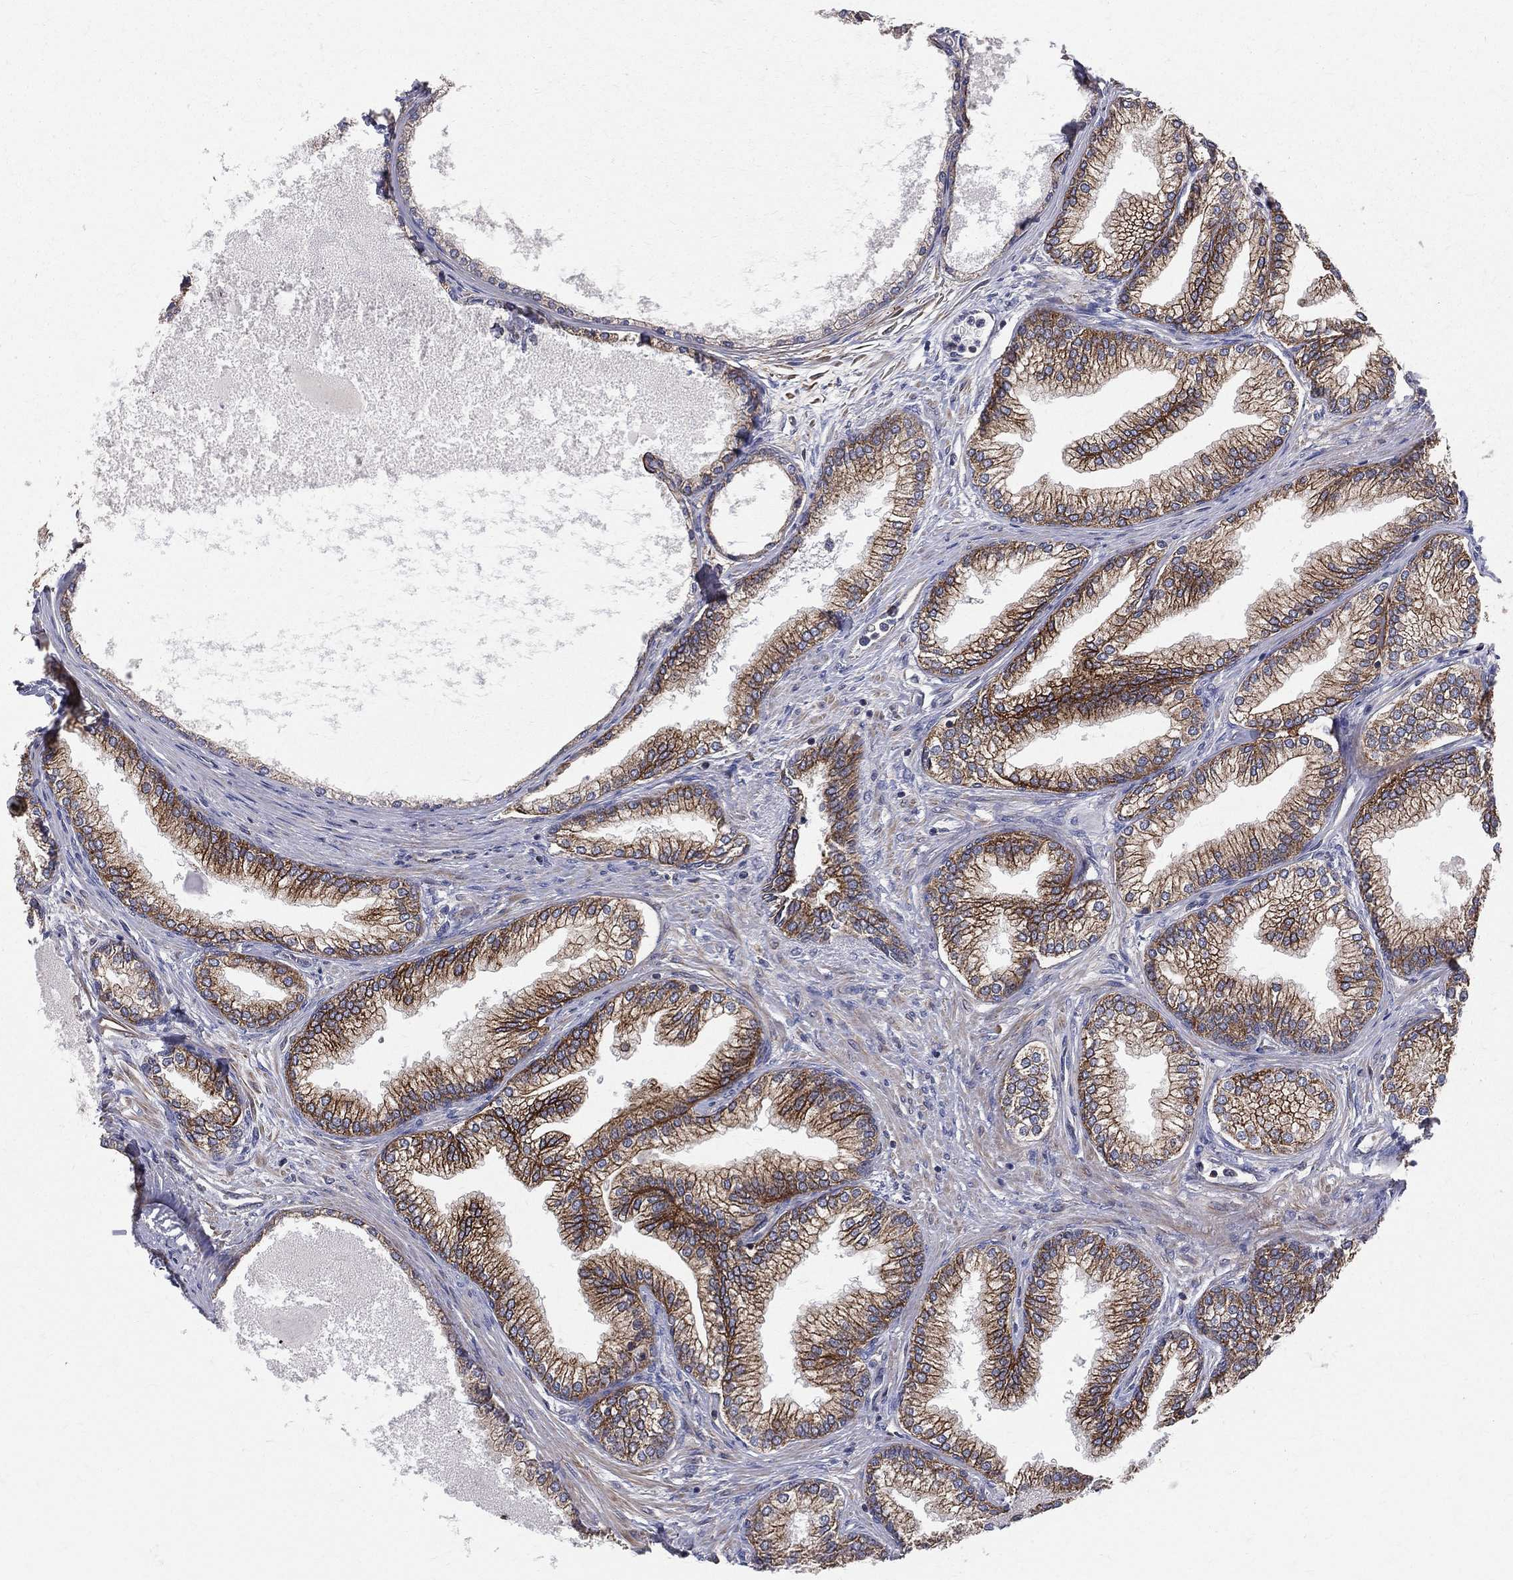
{"staining": {"intensity": "strong", "quantity": ">75%", "location": "cytoplasmic/membranous"}, "tissue": "prostate", "cell_type": "Glandular cells", "image_type": "normal", "snomed": [{"axis": "morphology", "description": "Normal tissue, NOS"}, {"axis": "topography", "description": "Prostate"}], "caption": "Immunohistochemical staining of benign human prostate exhibits >75% levels of strong cytoplasmic/membranous protein expression in about >75% of glandular cells. (IHC, brightfield microscopy, high magnification).", "gene": "MIX23", "patient": {"sex": "male", "age": 72}}